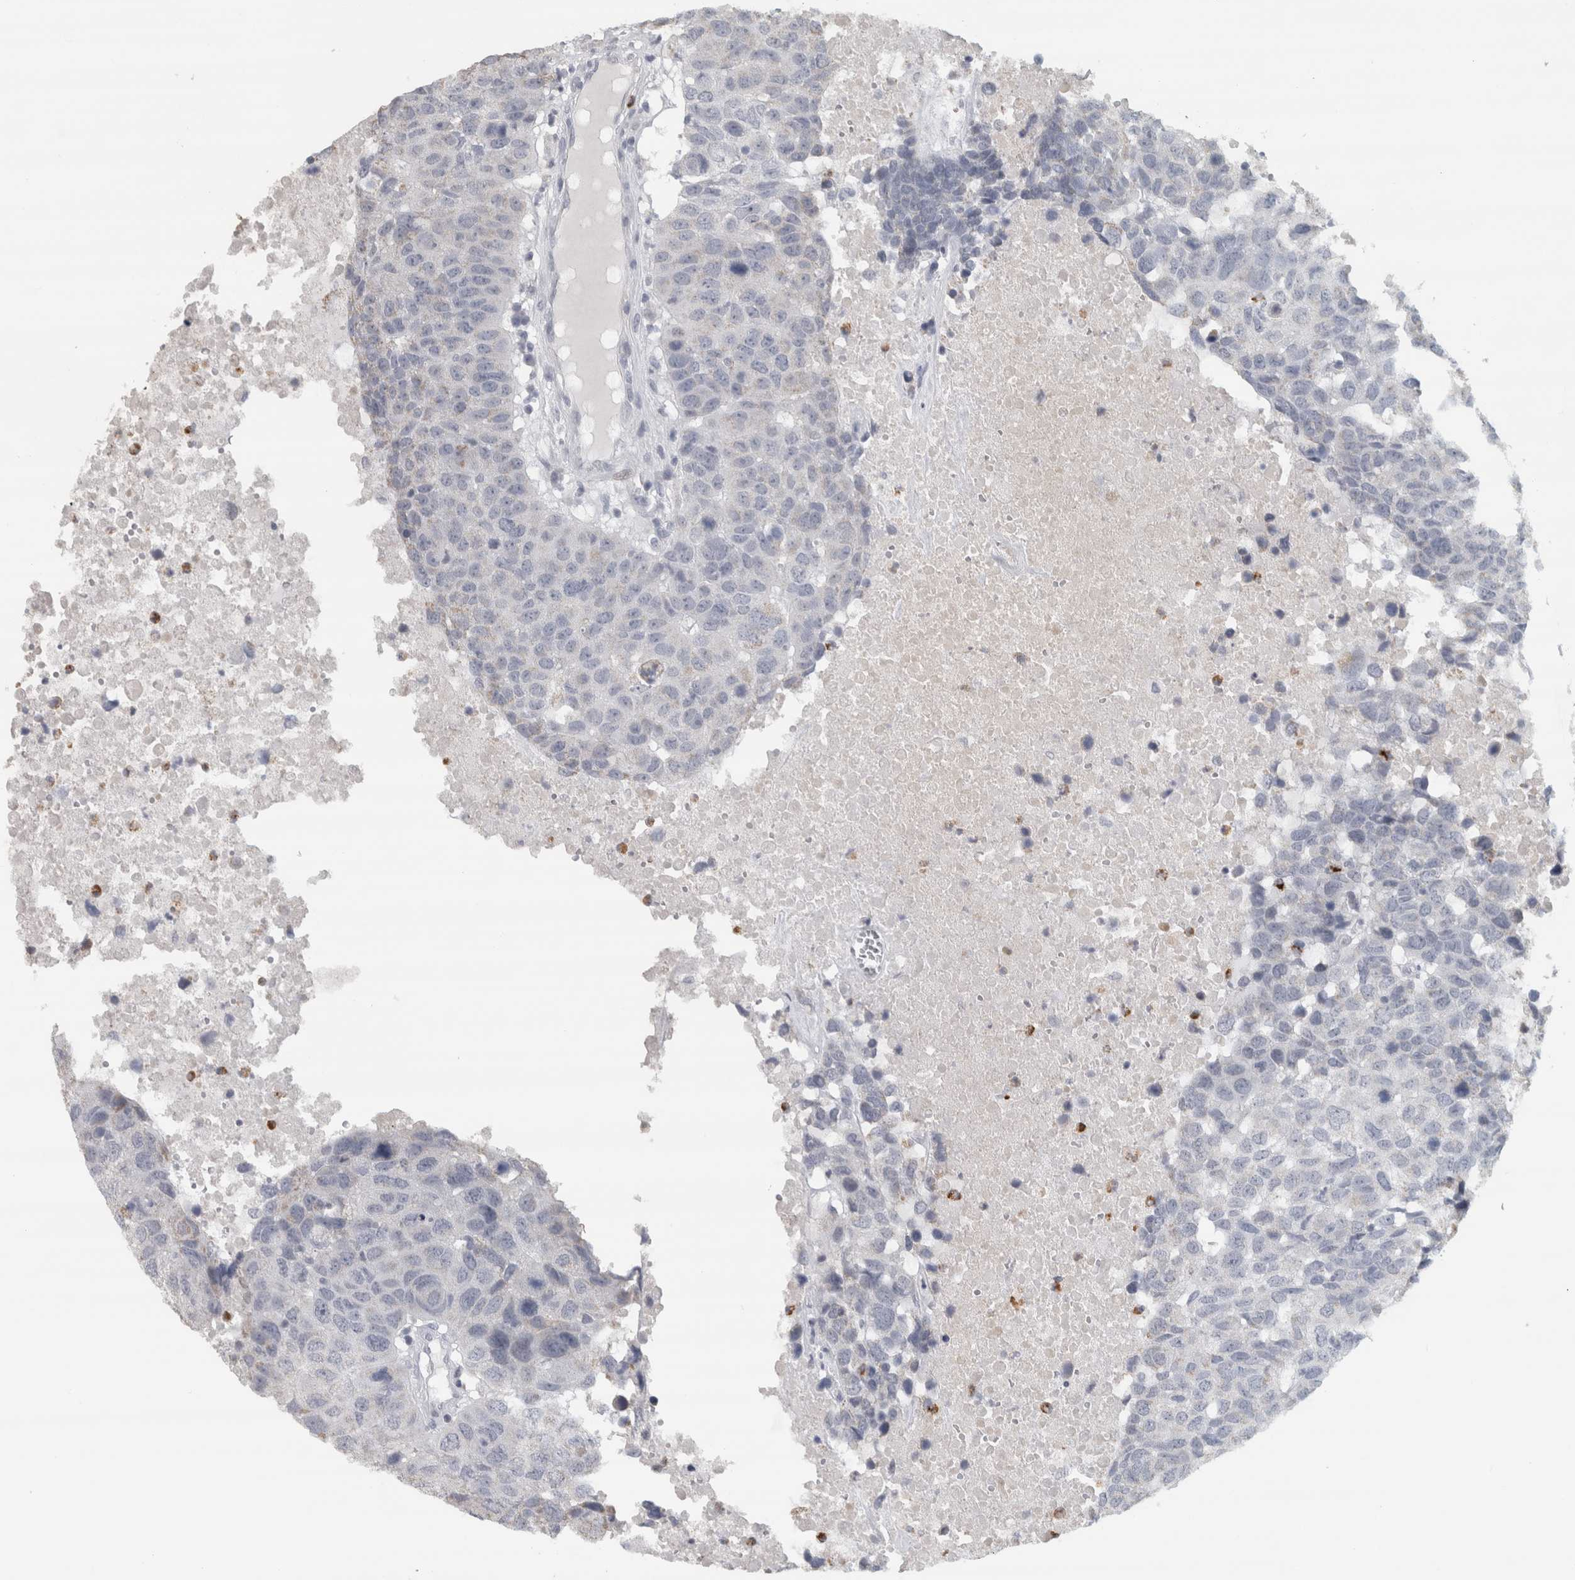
{"staining": {"intensity": "negative", "quantity": "none", "location": "none"}, "tissue": "head and neck cancer", "cell_type": "Tumor cells", "image_type": "cancer", "snomed": [{"axis": "morphology", "description": "Squamous cell carcinoma, NOS"}, {"axis": "topography", "description": "Head-Neck"}], "caption": "Head and neck cancer (squamous cell carcinoma) stained for a protein using immunohistochemistry (IHC) demonstrates no expression tumor cells.", "gene": "PTPRN2", "patient": {"sex": "male", "age": 66}}